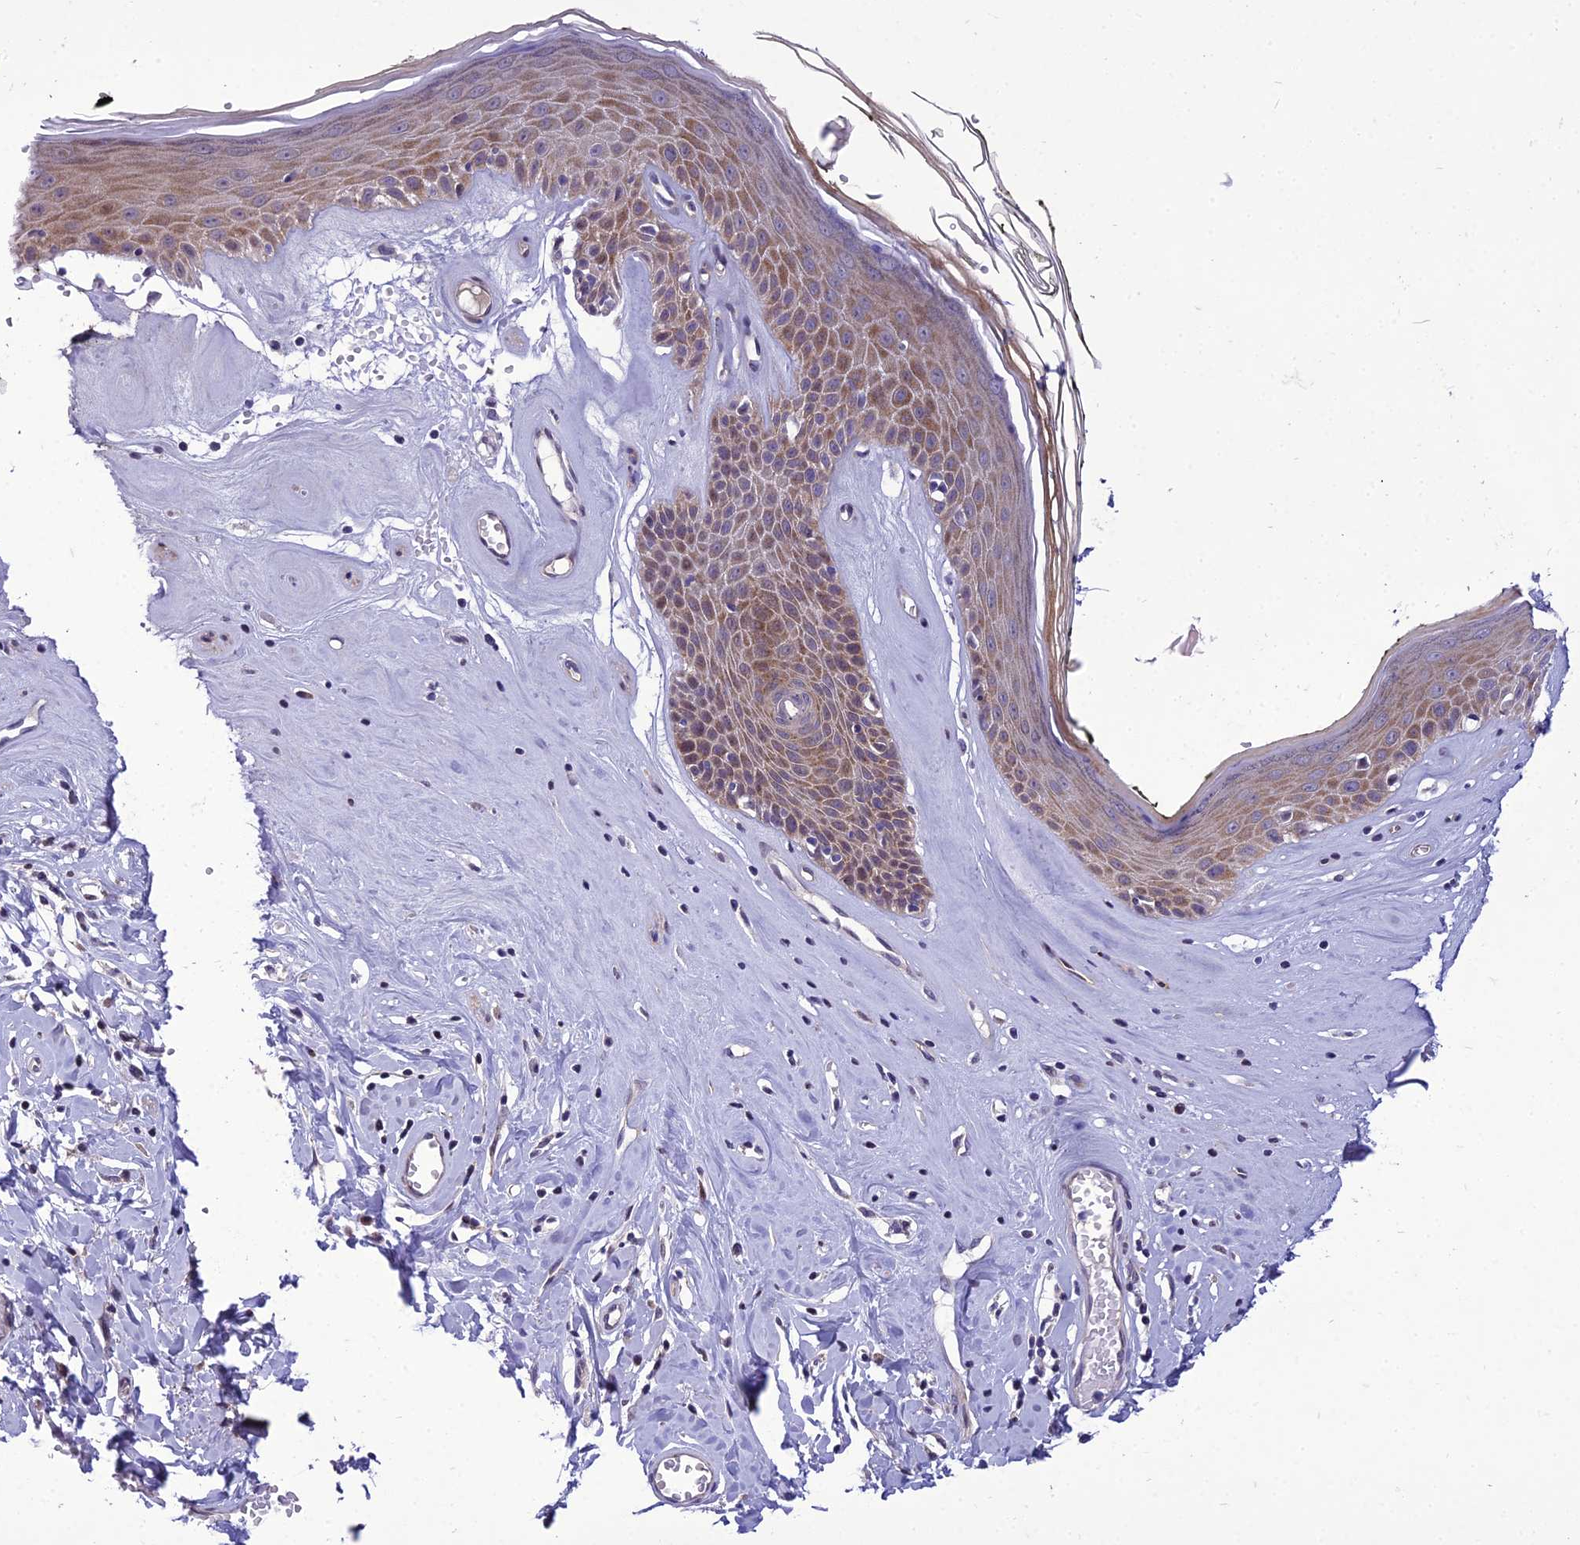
{"staining": {"intensity": "moderate", "quantity": ">75%", "location": "cytoplasmic/membranous"}, "tissue": "skin", "cell_type": "Epidermal cells", "image_type": "normal", "snomed": [{"axis": "morphology", "description": "Normal tissue, NOS"}, {"axis": "morphology", "description": "Inflammation, NOS"}, {"axis": "topography", "description": "Vulva"}], "caption": "Epidermal cells display medium levels of moderate cytoplasmic/membranous expression in about >75% of cells in unremarkable human skin.", "gene": "GAB4", "patient": {"sex": "female", "age": 84}}